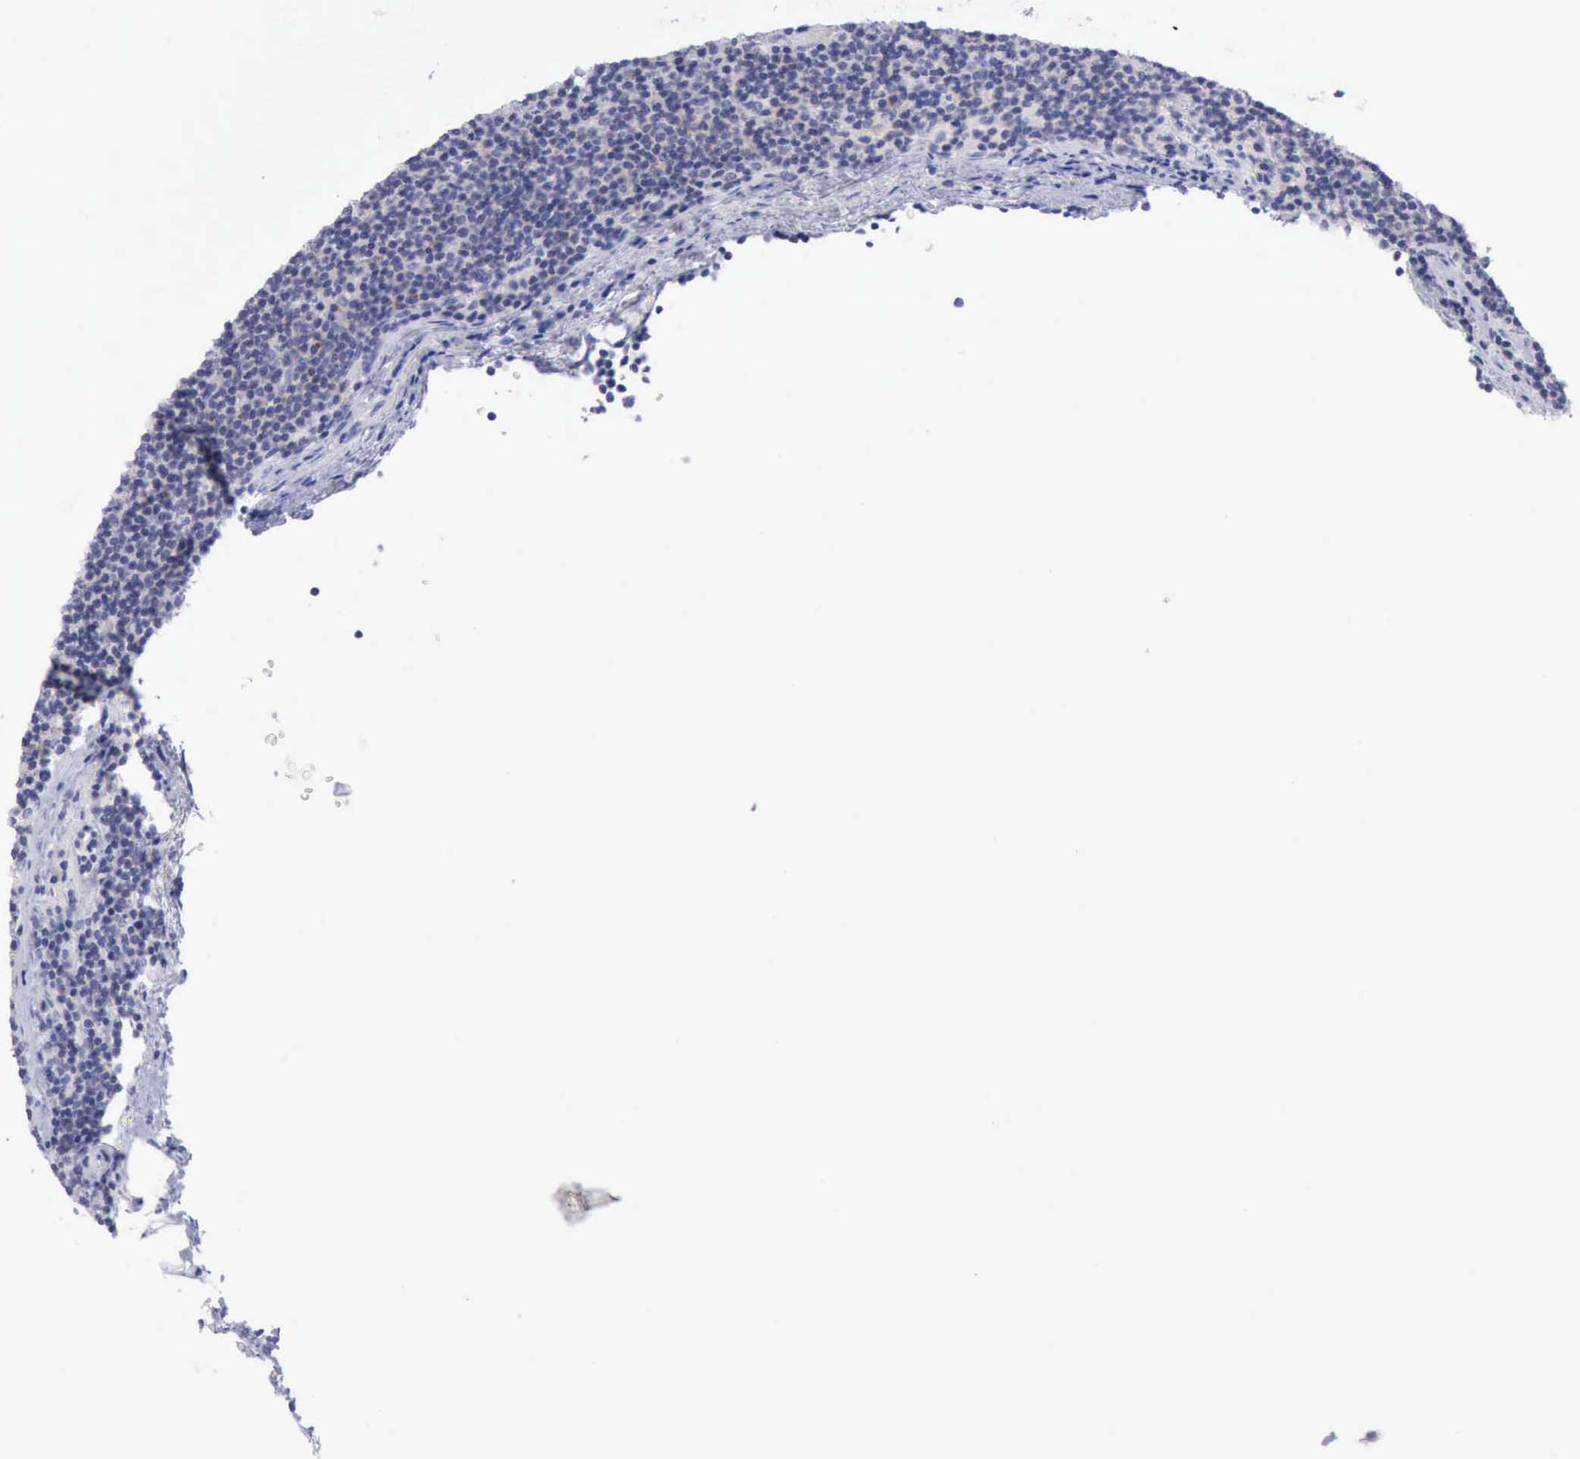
{"staining": {"intensity": "negative", "quantity": "none", "location": "none"}, "tissue": "lymphoma", "cell_type": "Tumor cells", "image_type": "cancer", "snomed": [{"axis": "morphology", "description": "Malignant lymphoma, non-Hodgkin's type, Low grade"}, {"axis": "topography", "description": "Lymph node"}], "caption": "Lymphoma was stained to show a protein in brown. There is no significant expression in tumor cells.", "gene": "ANGEL1", "patient": {"sex": "female", "age": 69}}